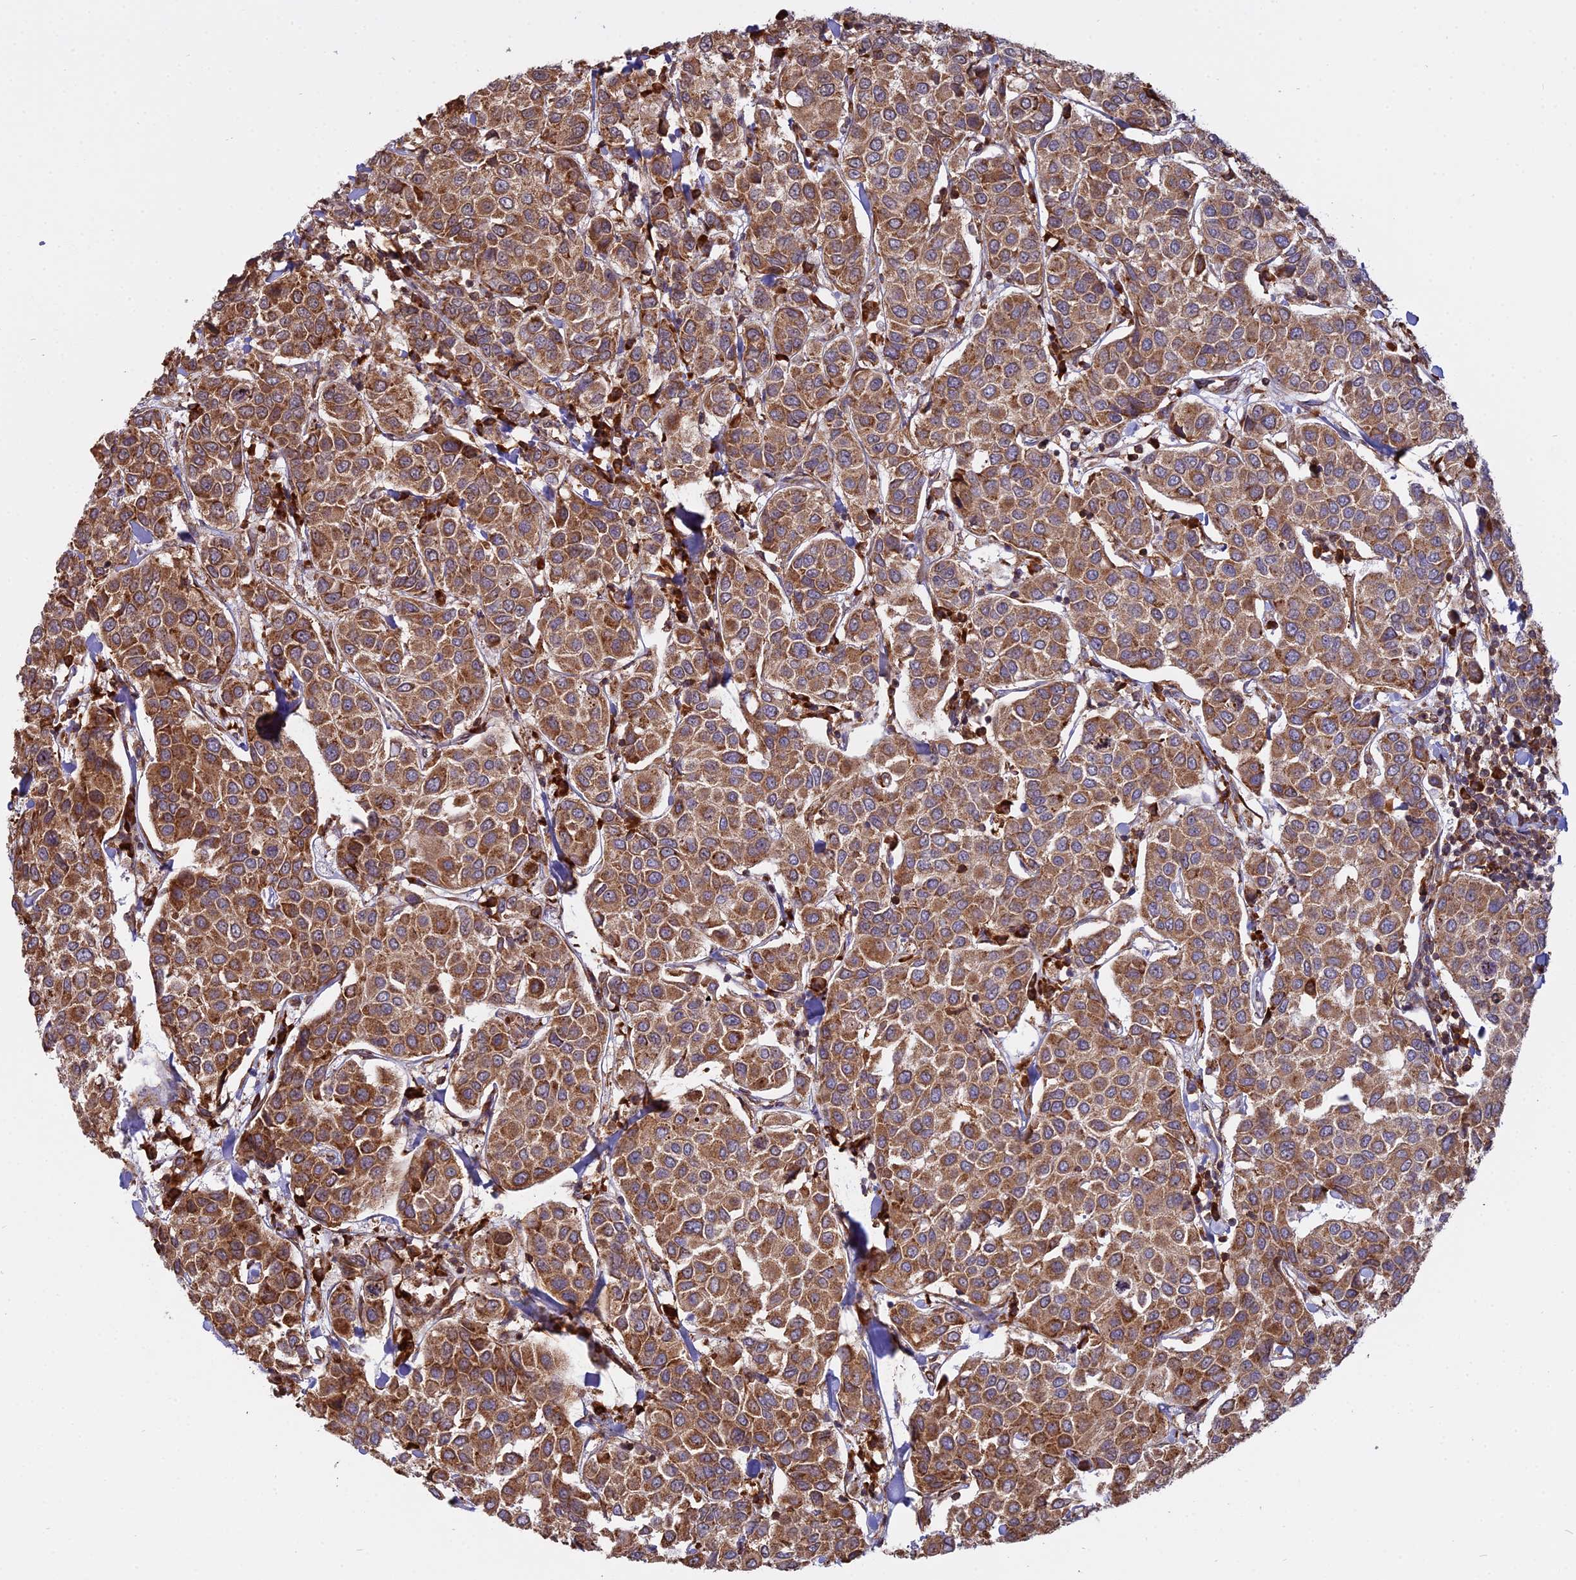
{"staining": {"intensity": "moderate", "quantity": ">75%", "location": "cytoplasmic/membranous"}, "tissue": "breast cancer", "cell_type": "Tumor cells", "image_type": "cancer", "snomed": [{"axis": "morphology", "description": "Duct carcinoma"}, {"axis": "topography", "description": "Breast"}], "caption": "IHC staining of breast cancer, which exhibits medium levels of moderate cytoplasmic/membranous staining in about >75% of tumor cells indicating moderate cytoplasmic/membranous protein staining. The staining was performed using DAB (3,3'-diaminobenzidine) (brown) for protein detection and nuclei were counterstained in hematoxylin (blue).", "gene": "RPL26", "patient": {"sex": "female", "age": 55}}